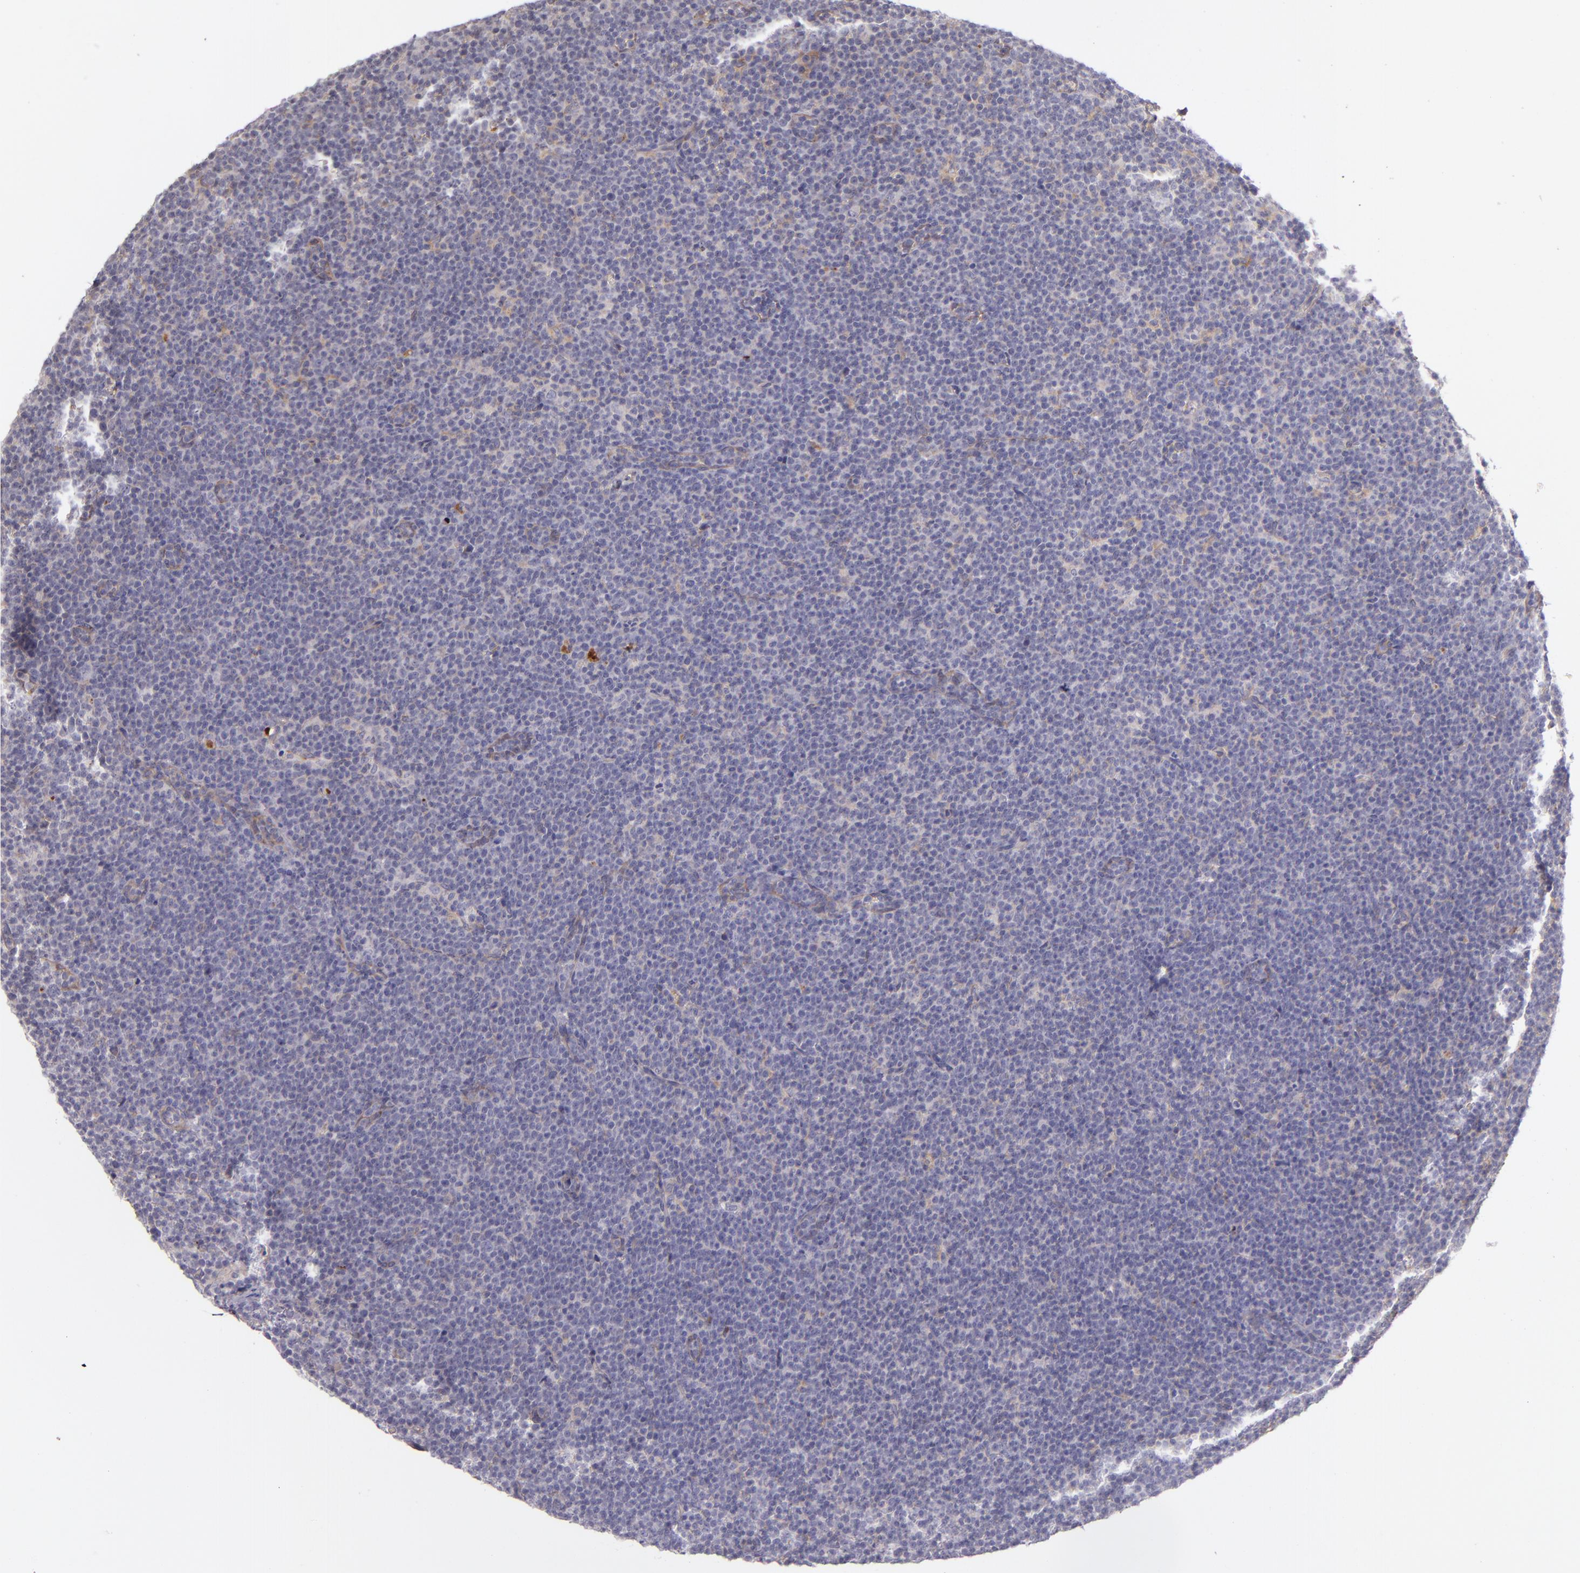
{"staining": {"intensity": "negative", "quantity": "none", "location": "none"}, "tissue": "lymphoma", "cell_type": "Tumor cells", "image_type": "cancer", "snomed": [{"axis": "morphology", "description": "Malignant lymphoma, non-Hodgkin's type, High grade"}, {"axis": "topography", "description": "Lymph node"}], "caption": "Immunohistochemistry (IHC) photomicrograph of human malignant lymphoma, non-Hodgkin's type (high-grade) stained for a protein (brown), which shows no positivity in tumor cells.", "gene": "CTSF", "patient": {"sex": "female", "age": 58}}